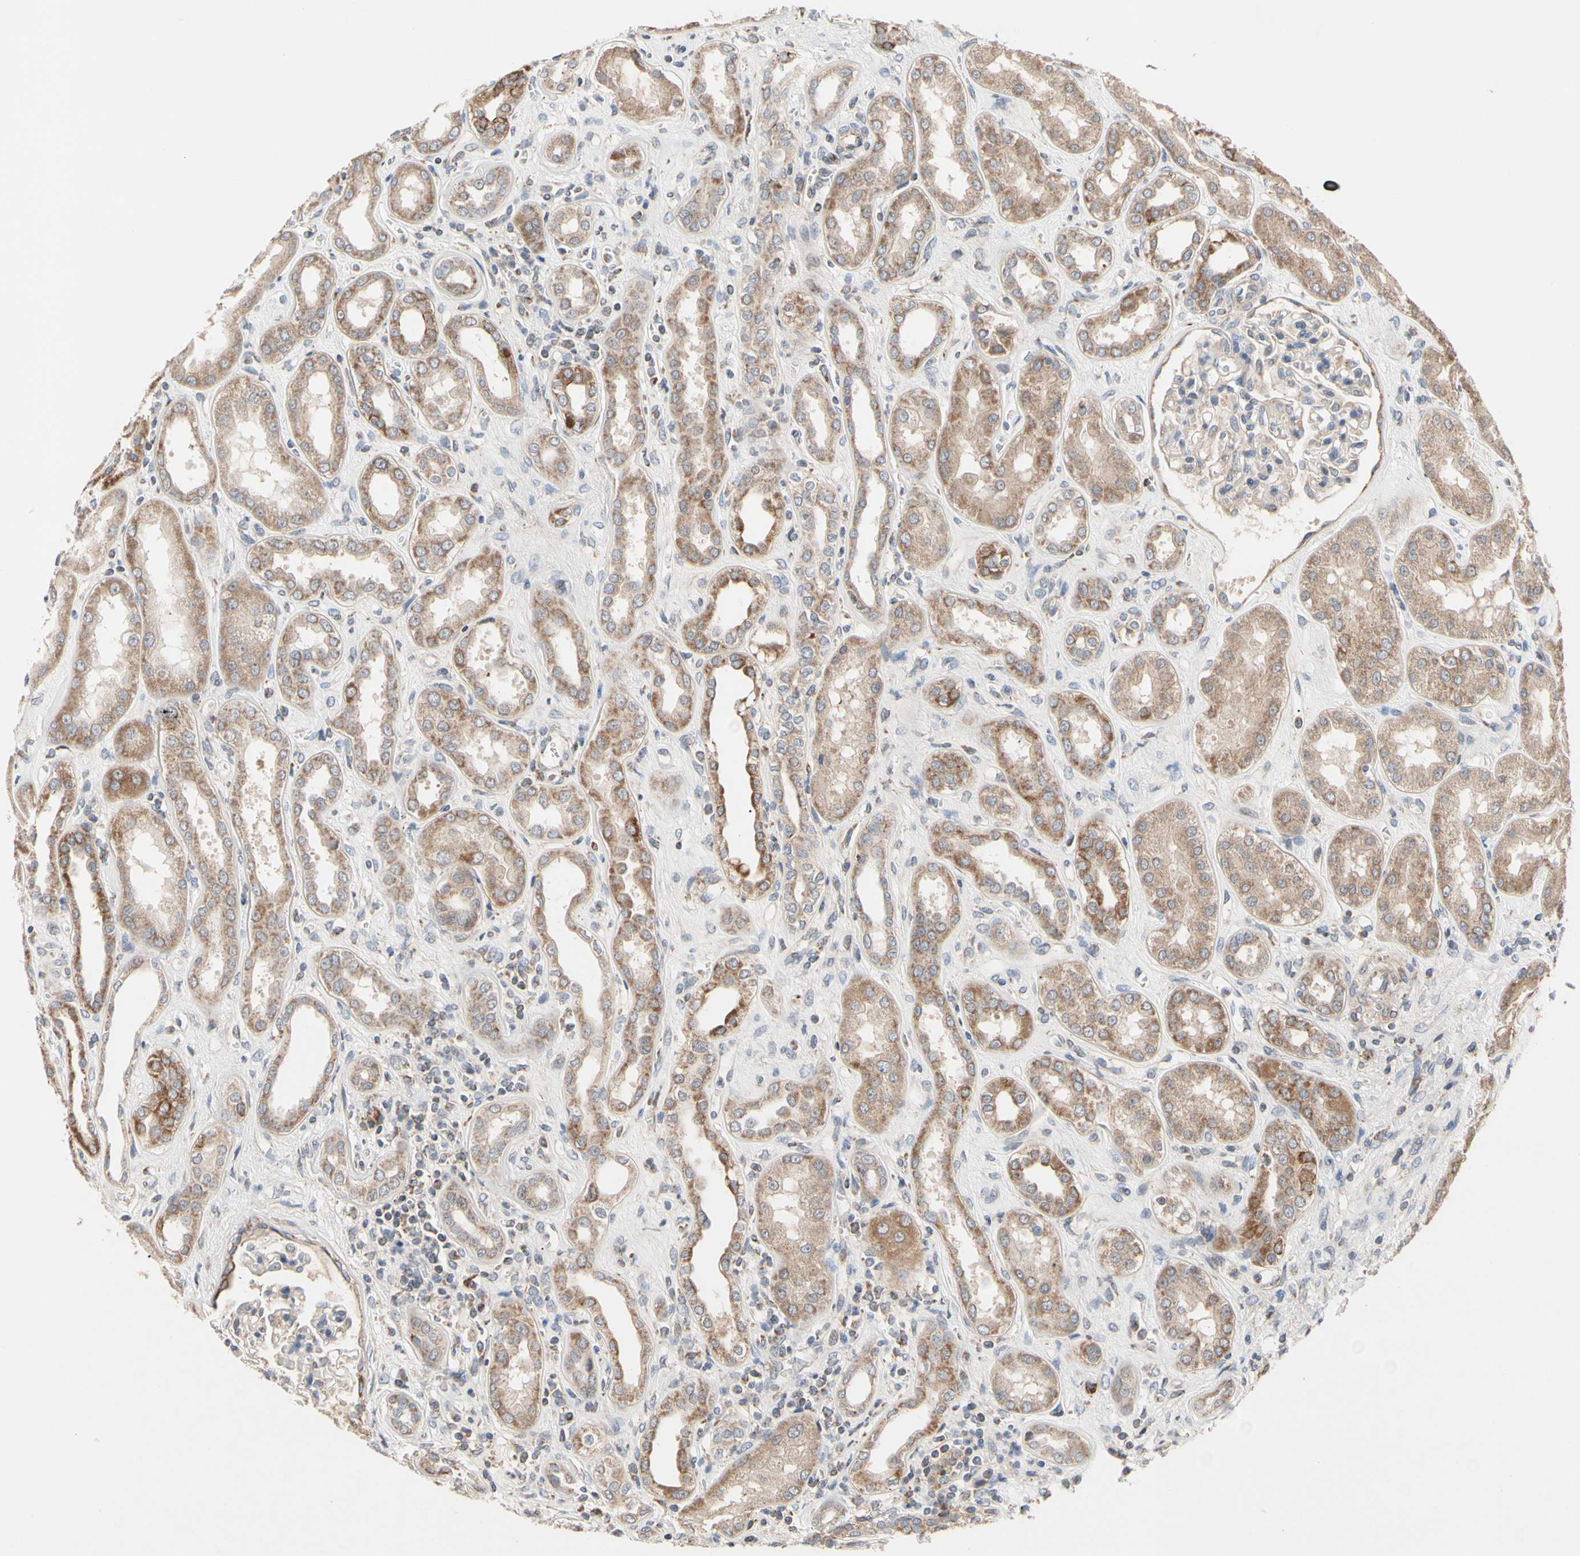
{"staining": {"intensity": "weak", "quantity": "25%-75%", "location": "cytoplasmic/membranous"}, "tissue": "kidney", "cell_type": "Cells in glomeruli", "image_type": "normal", "snomed": [{"axis": "morphology", "description": "Normal tissue, NOS"}, {"axis": "topography", "description": "Kidney"}], "caption": "About 25%-75% of cells in glomeruli in unremarkable kidney demonstrate weak cytoplasmic/membranous protein positivity as visualized by brown immunohistochemical staining.", "gene": "GPD2", "patient": {"sex": "male", "age": 59}}